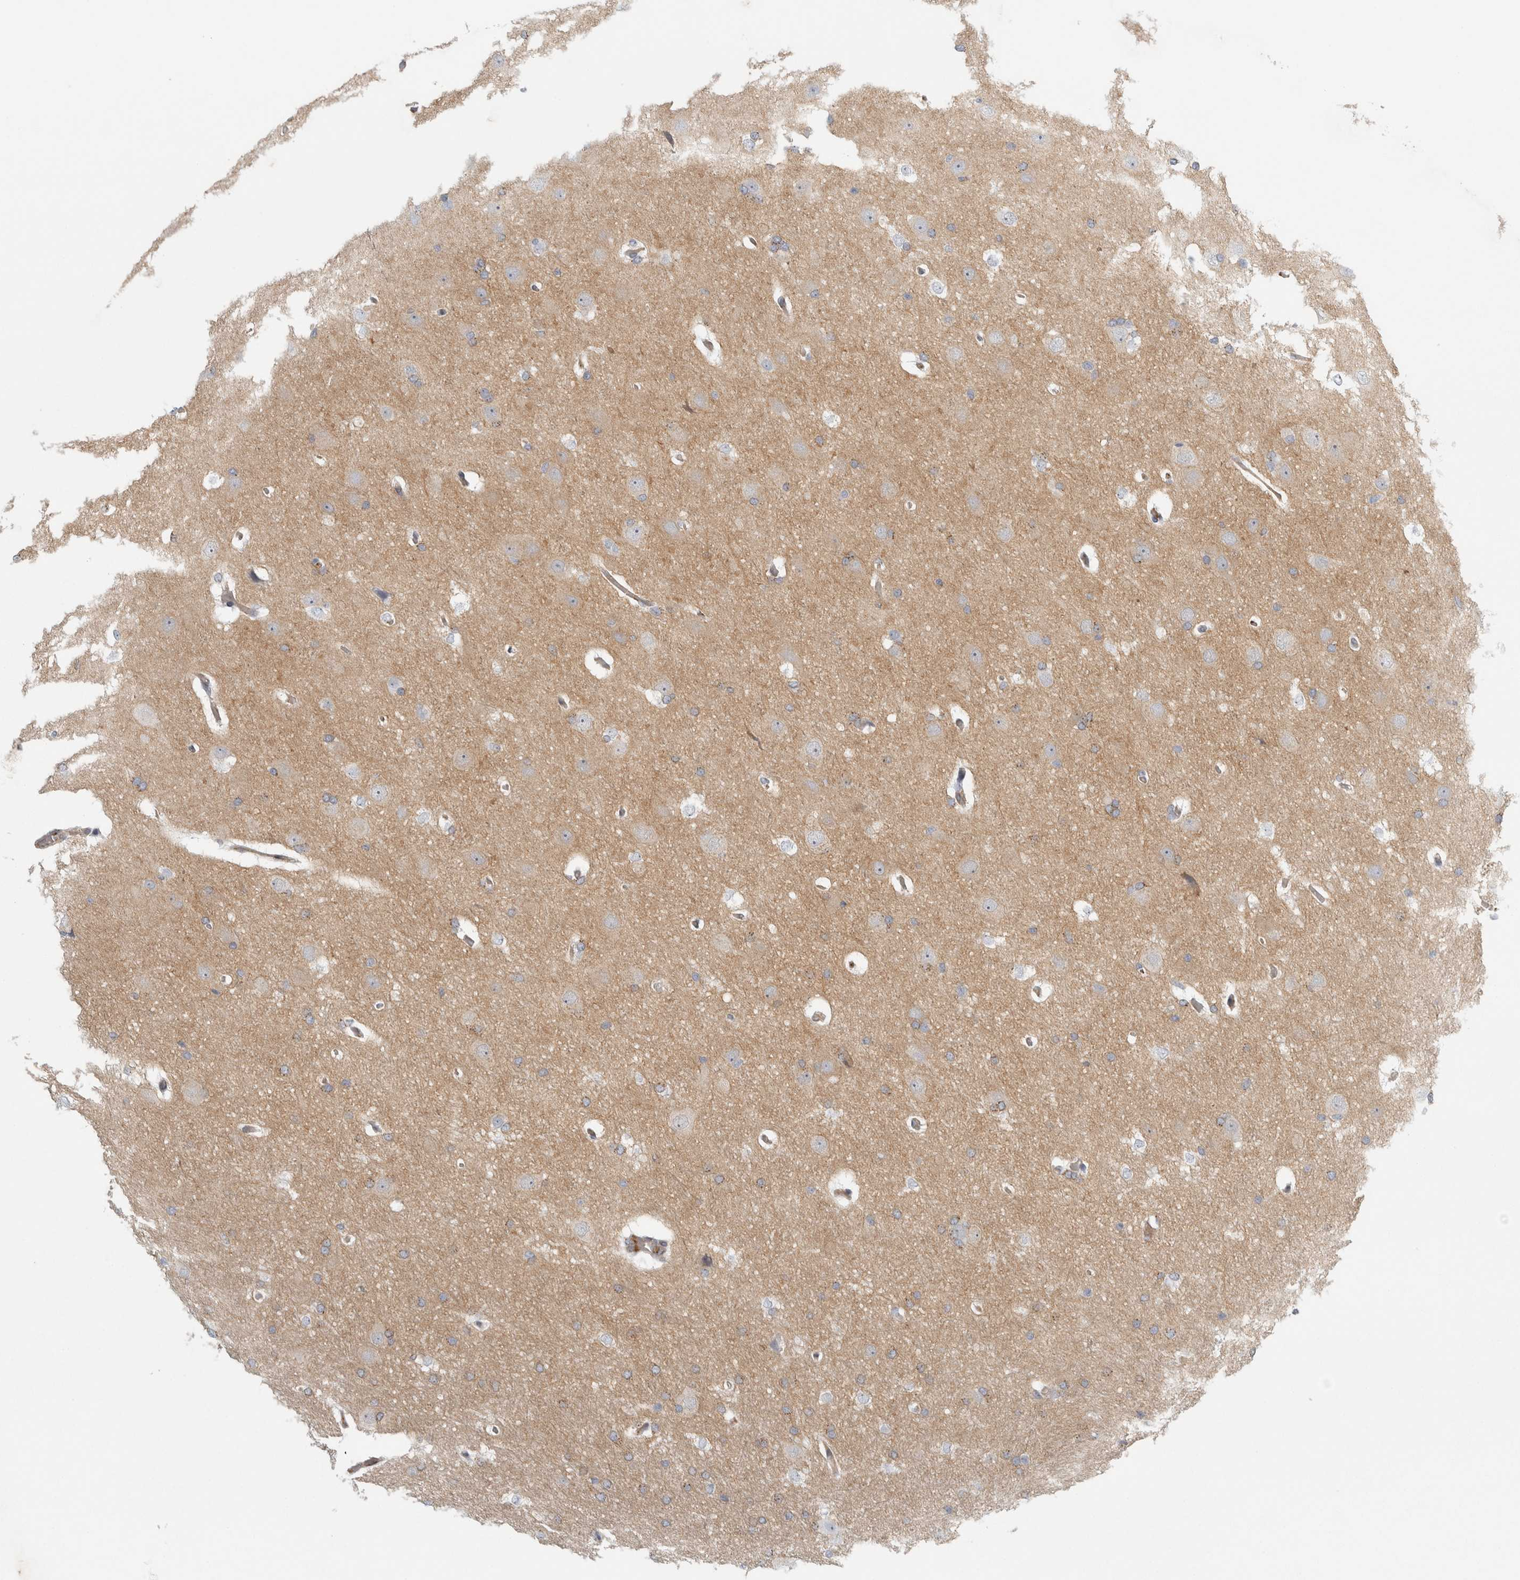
{"staining": {"intensity": "weak", "quantity": ">75%", "location": "cytoplasmic/membranous"}, "tissue": "glioma", "cell_type": "Tumor cells", "image_type": "cancer", "snomed": [{"axis": "morphology", "description": "Glioma, malignant, Low grade"}, {"axis": "topography", "description": "Brain"}], "caption": "The histopathology image demonstrates immunohistochemical staining of malignant low-grade glioma. There is weak cytoplasmic/membranous positivity is appreciated in about >75% of tumor cells.", "gene": "PEX6", "patient": {"sex": "female", "age": 37}}